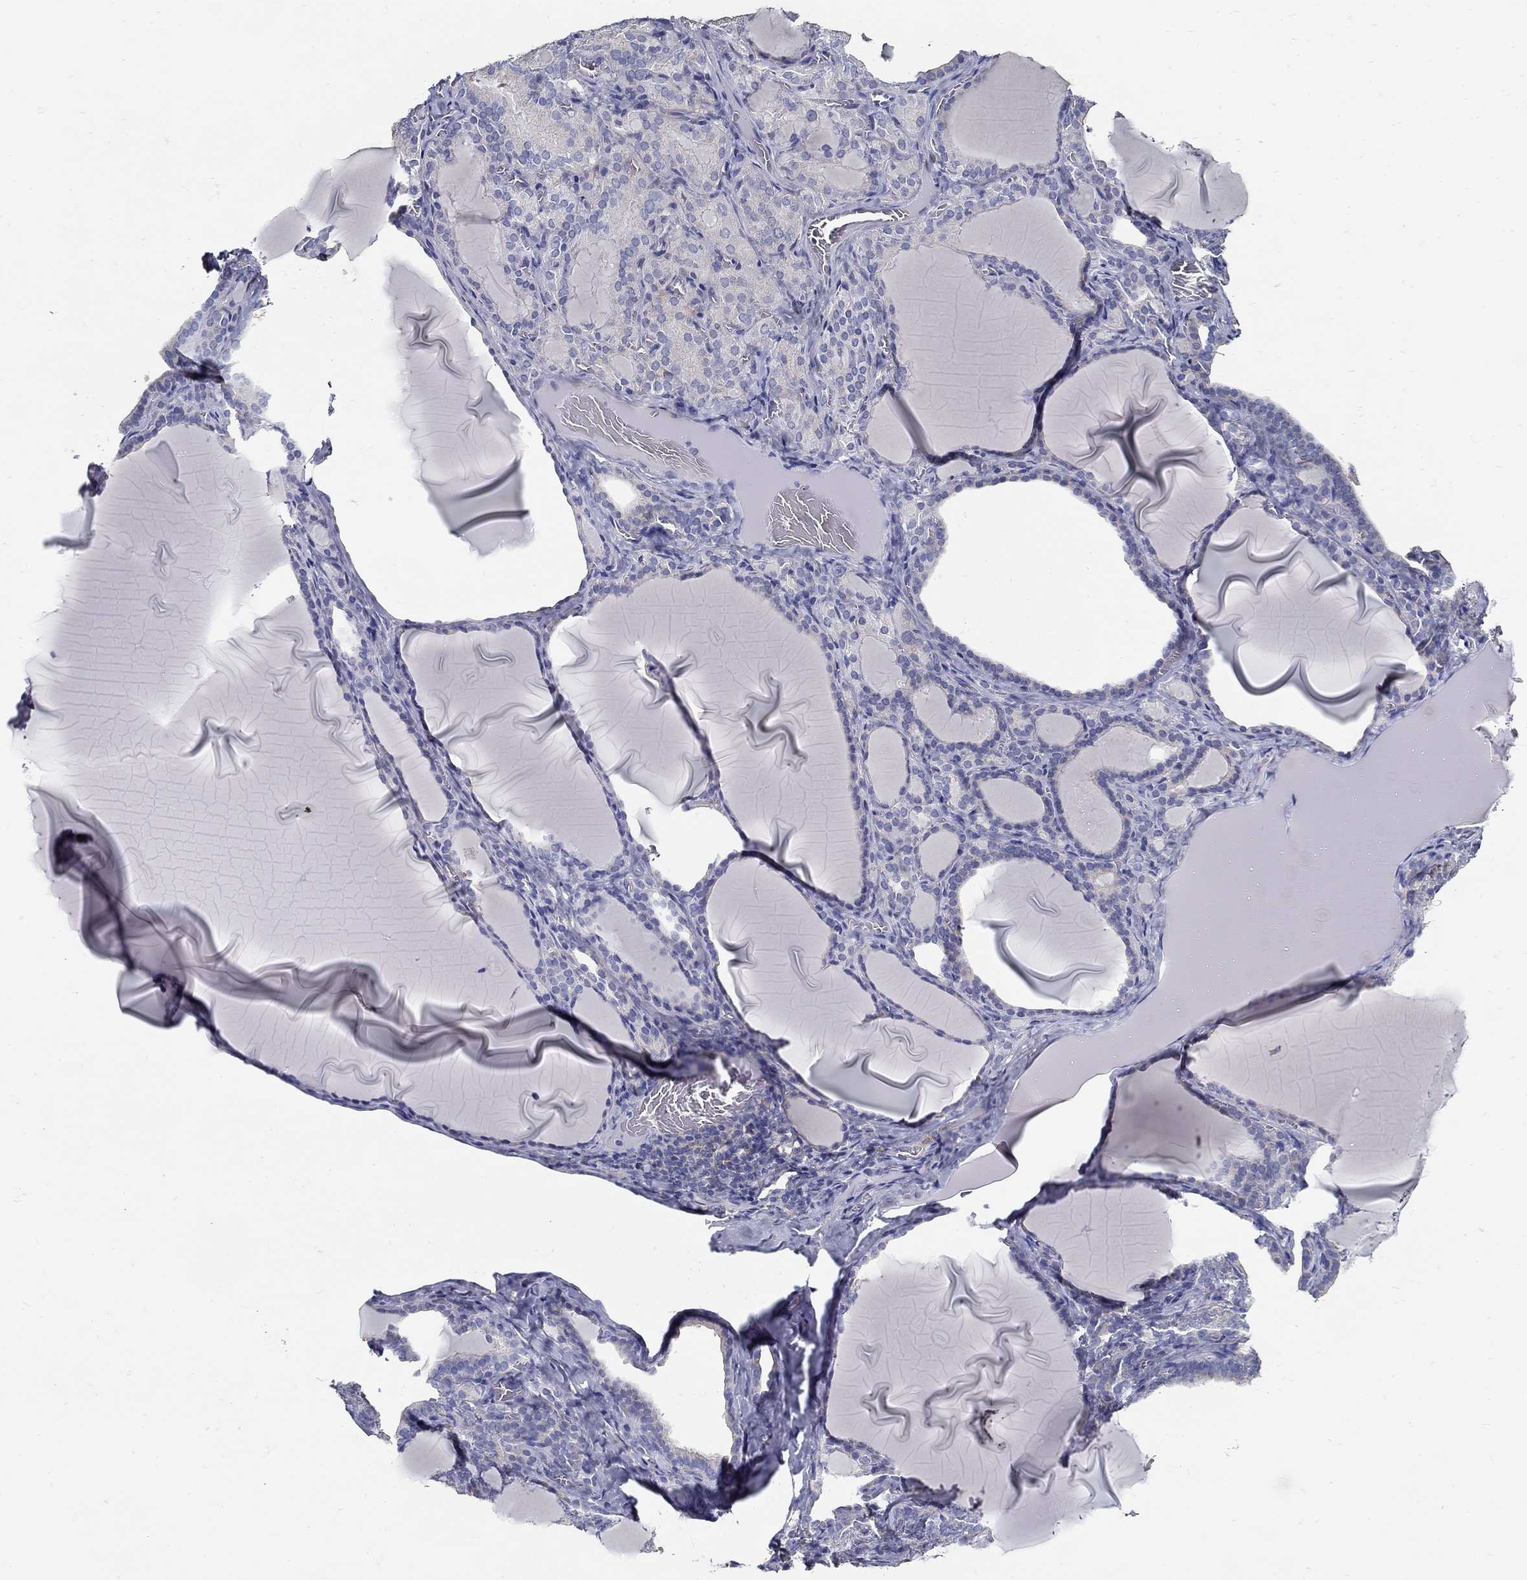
{"staining": {"intensity": "negative", "quantity": "none", "location": "none"}, "tissue": "thyroid gland", "cell_type": "Glandular cells", "image_type": "normal", "snomed": [{"axis": "morphology", "description": "Normal tissue, NOS"}, {"axis": "morphology", "description": "Hyperplasia, NOS"}, {"axis": "topography", "description": "Thyroid gland"}], "caption": "The micrograph demonstrates no significant positivity in glandular cells of thyroid gland.", "gene": "TGFBI", "patient": {"sex": "female", "age": 27}}